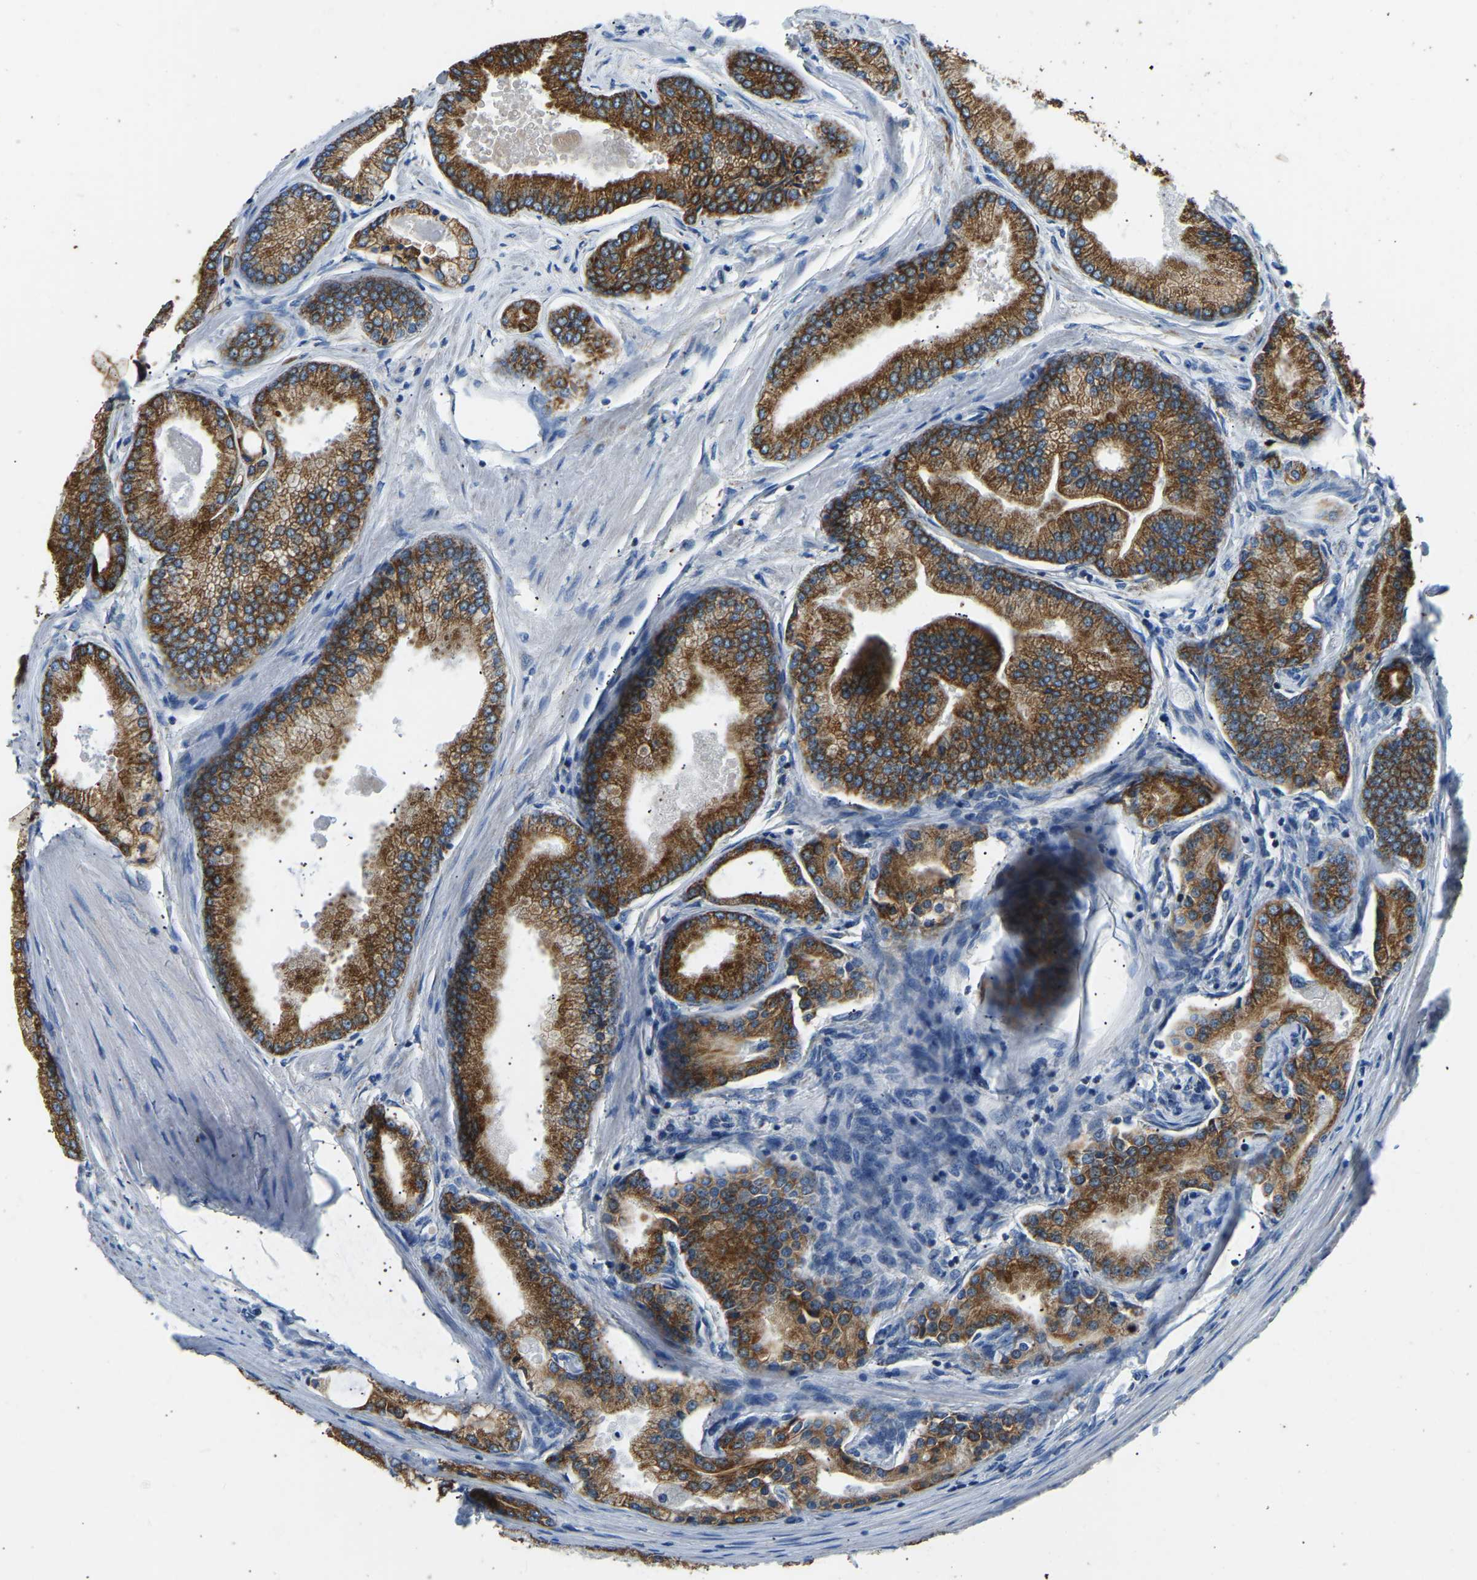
{"staining": {"intensity": "strong", "quantity": ">75%", "location": "cytoplasmic/membranous"}, "tissue": "prostate cancer", "cell_type": "Tumor cells", "image_type": "cancer", "snomed": [{"axis": "morphology", "description": "Adenocarcinoma, High grade"}, {"axis": "topography", "description": "Prostate"}], "caption": "Immunohistochemical staining of human prostate adenocarcinoma (high-grade) demonstrates high levels of strong cytoplasmic/membranous protein expression in about >75% of tumor cells. Immunohistochemistry stains the protein in brown and the nuclei are stained blue.", "gene": "ZNF200", "patient": {"sex": "male", "age": 61}}